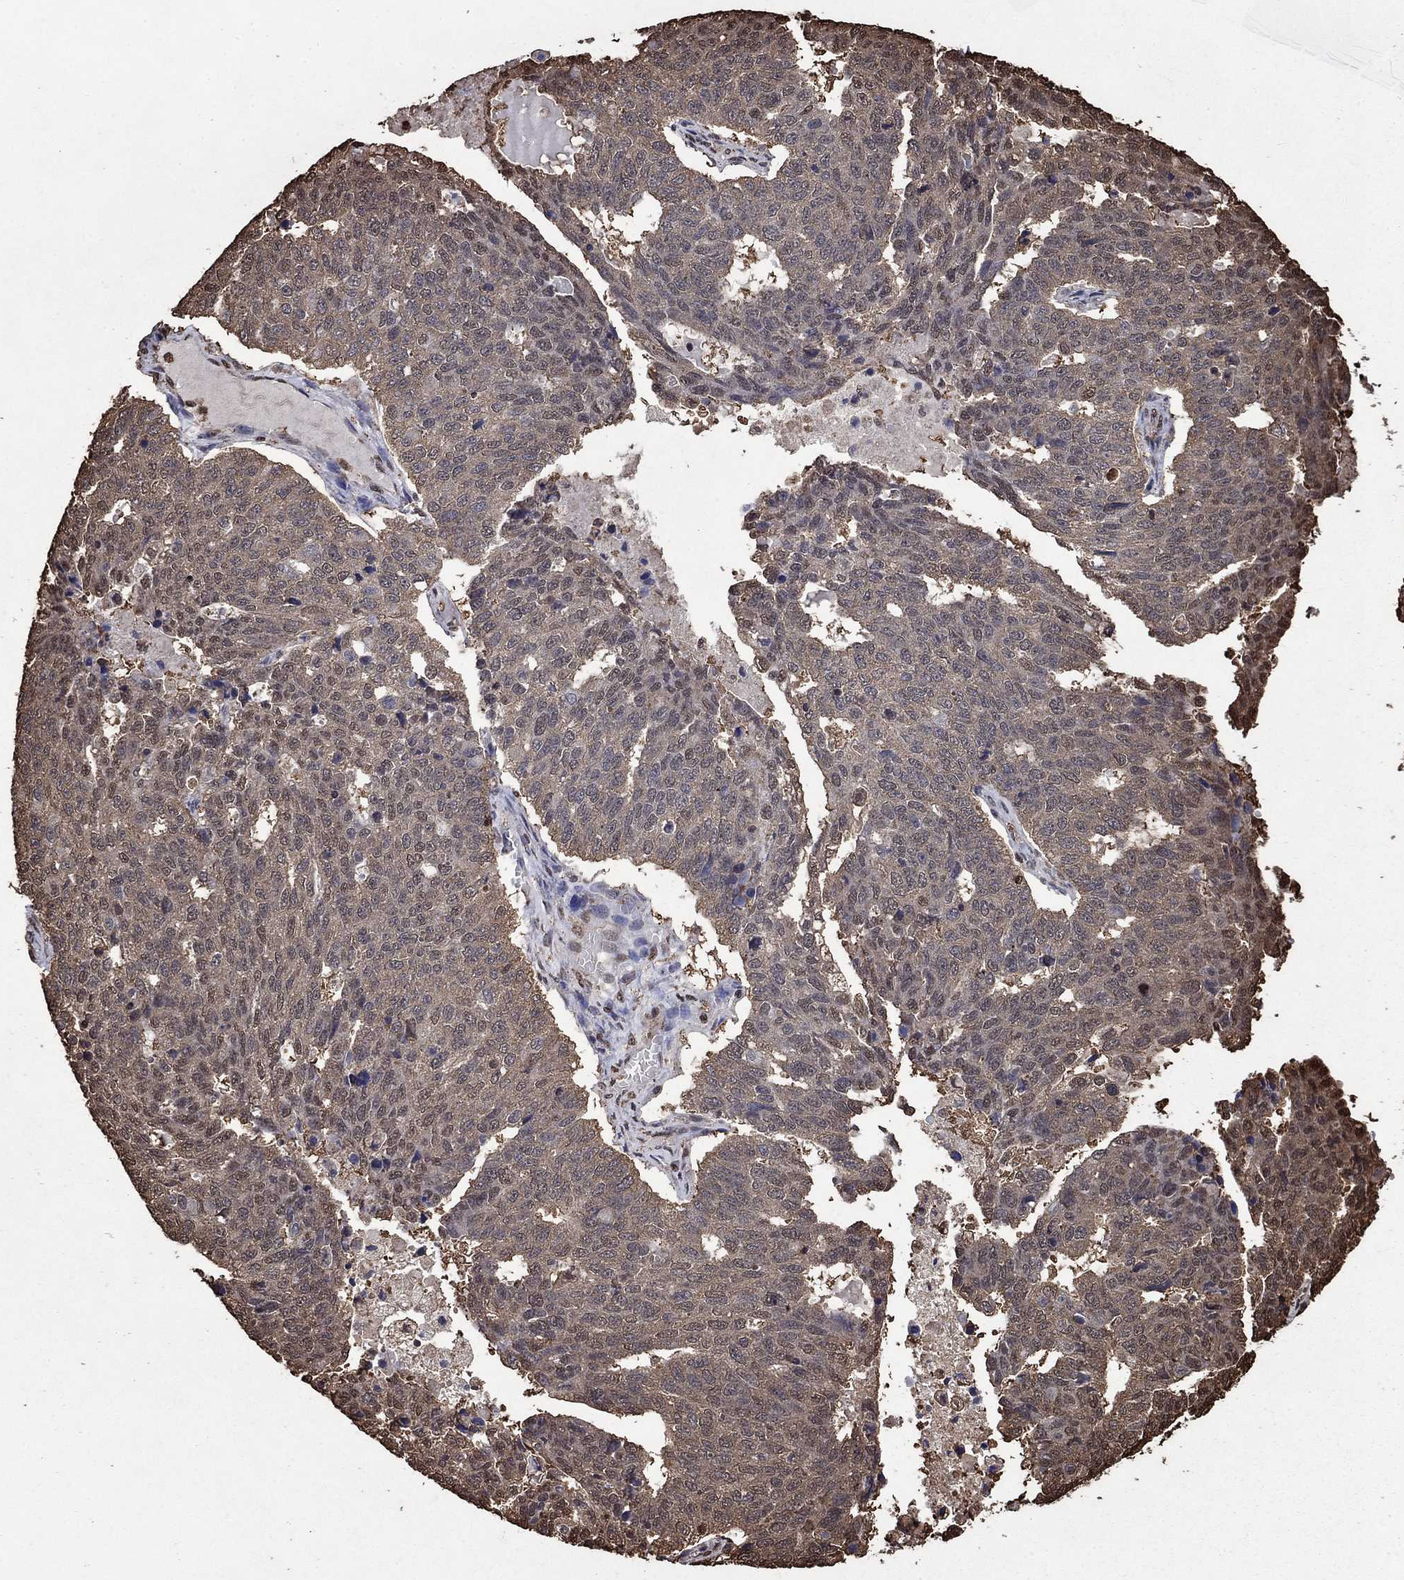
{"staining": {"intensity": "weak", "quantity": "25%-75%", "location": "cytoplasmic/membranous"}, "tissue": "ovarian cancer", "cell_type": "Tumor cells", "image_type": "cancer", "snomed": [{"axis": "morphology", "description": "Cystadenocarcinoma, serous, NOS"}, {"axis": "topography", "description": "Ovary"}], "caption": "Brown immunohistochemical staining in human serous cystadenocarcinoma (ovarian) shows weak cytoplasmic/membranous expression in approximately 25%-75% of tumor cells.", "gene": "GAPDH", "patient": {"sex": "female", "age": 71}}